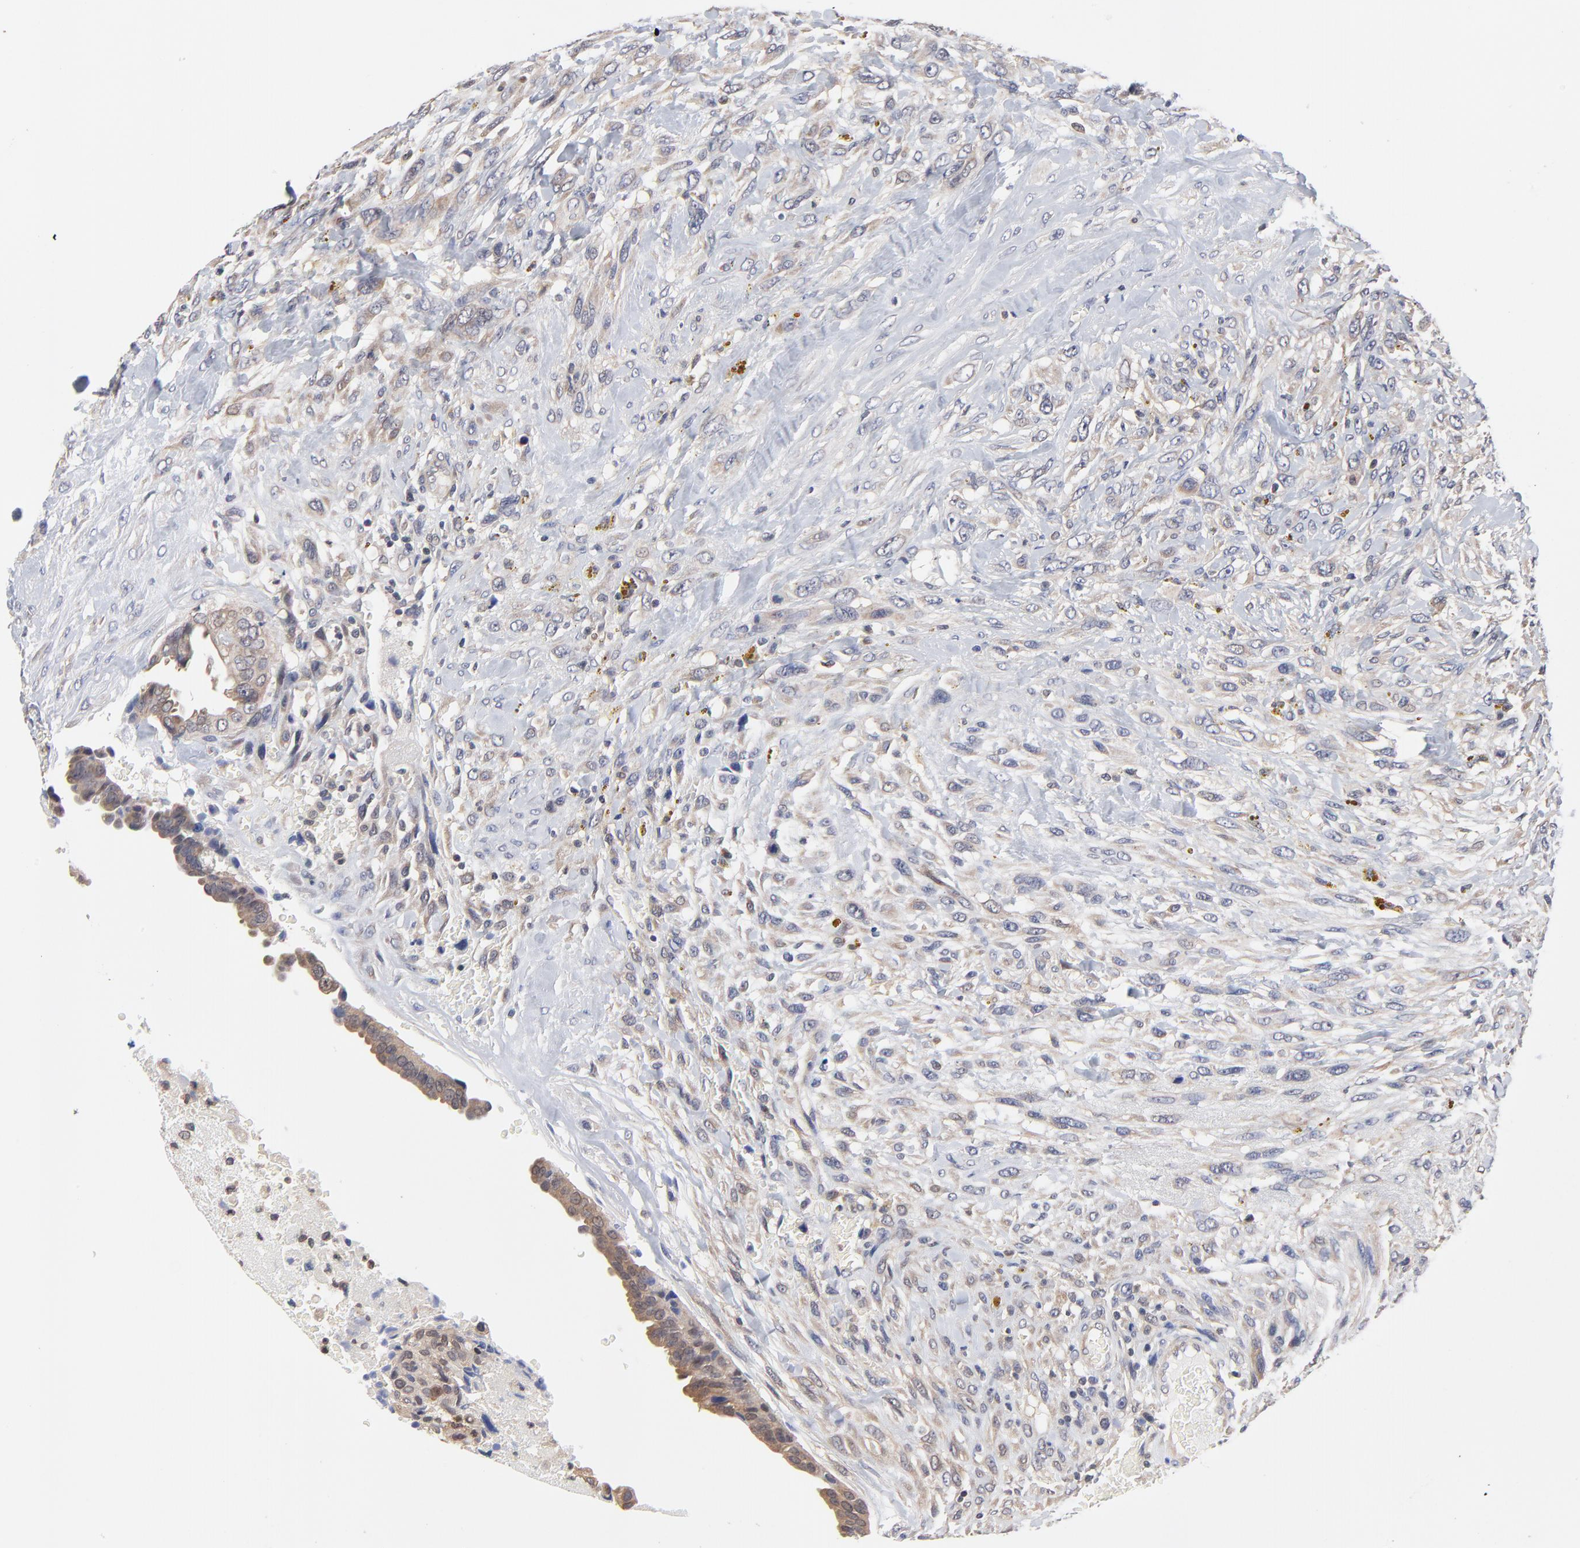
{"staining": {"intensity": "weak", "quantity": ">75%", "location": "cytoplasmic/membranous"}, "tissue": "breast cancer", "cell_type": "Tumor cells", "image_type": "cancer", "snomed": [{"axis": "morphology", "description": "Neoplasm, malignant, NOS"}, {"axis": "topography", "description": "Breast"}], "caption": "Protein staining demonstrates weak cytoplasmic/membranous staining in approximately >75% of tumor cells in breast cancer. The protein is shown in brown color, while the nuclei are stained blue.", "gene": "PCMT1", "patient": {"sex": "female", "age": 50}}